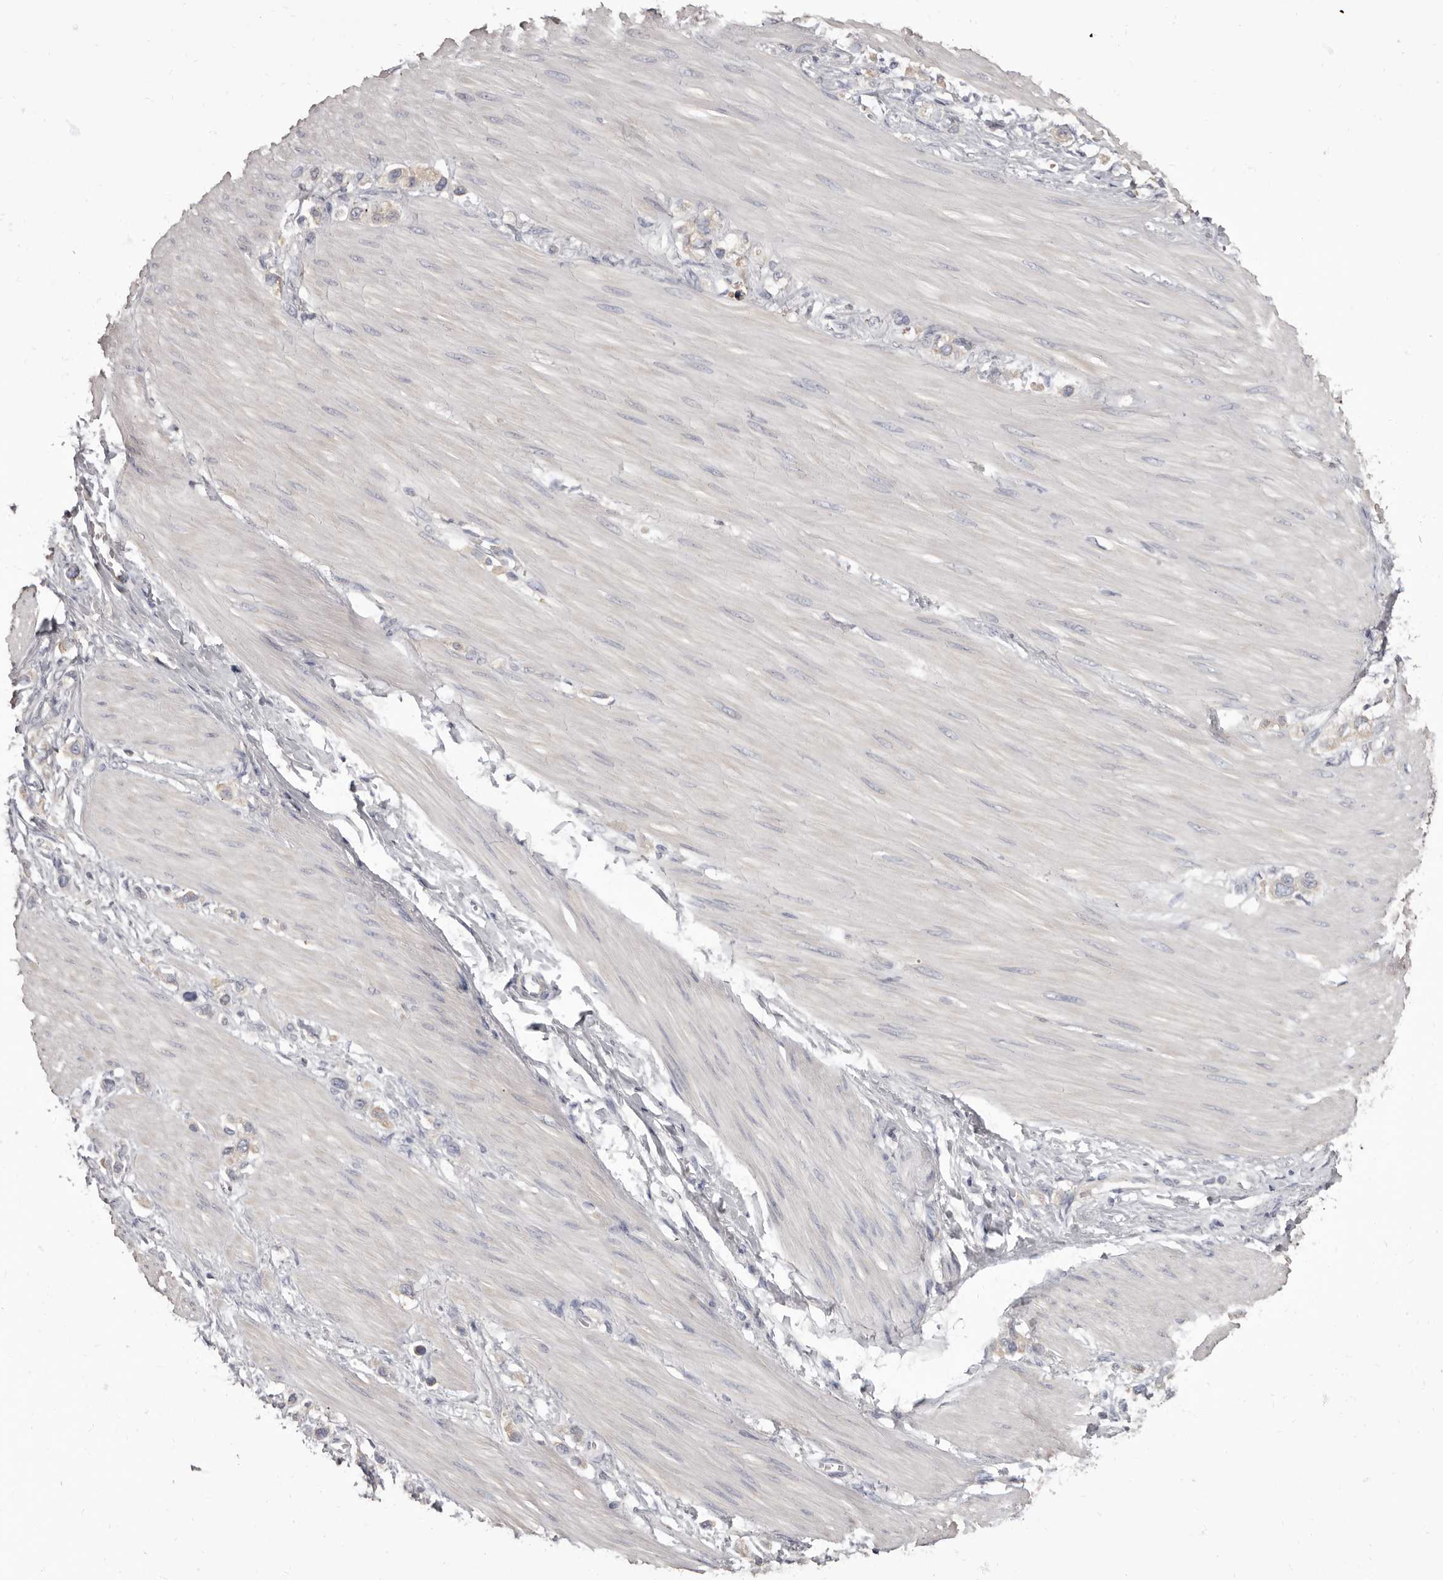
{"staining": {"intensity": "weak", "quantity": "<25%", "location": "cytoplasmic/membranous"}, "tissue": "stomach cancer", "cell_type": "Tumor cells", "image_type": "cancer", "snomed": [{"axis": "morphology", "description": "Adenocarcinoma, NOS"}, {"axis": "topography", "description": "Stomach"}], "caption": "IHC of human stomach adenocarcinoma displays no positivity in tumor cells.", "gene": "APEH", "patient": {"sex": "female", "age": 65}}